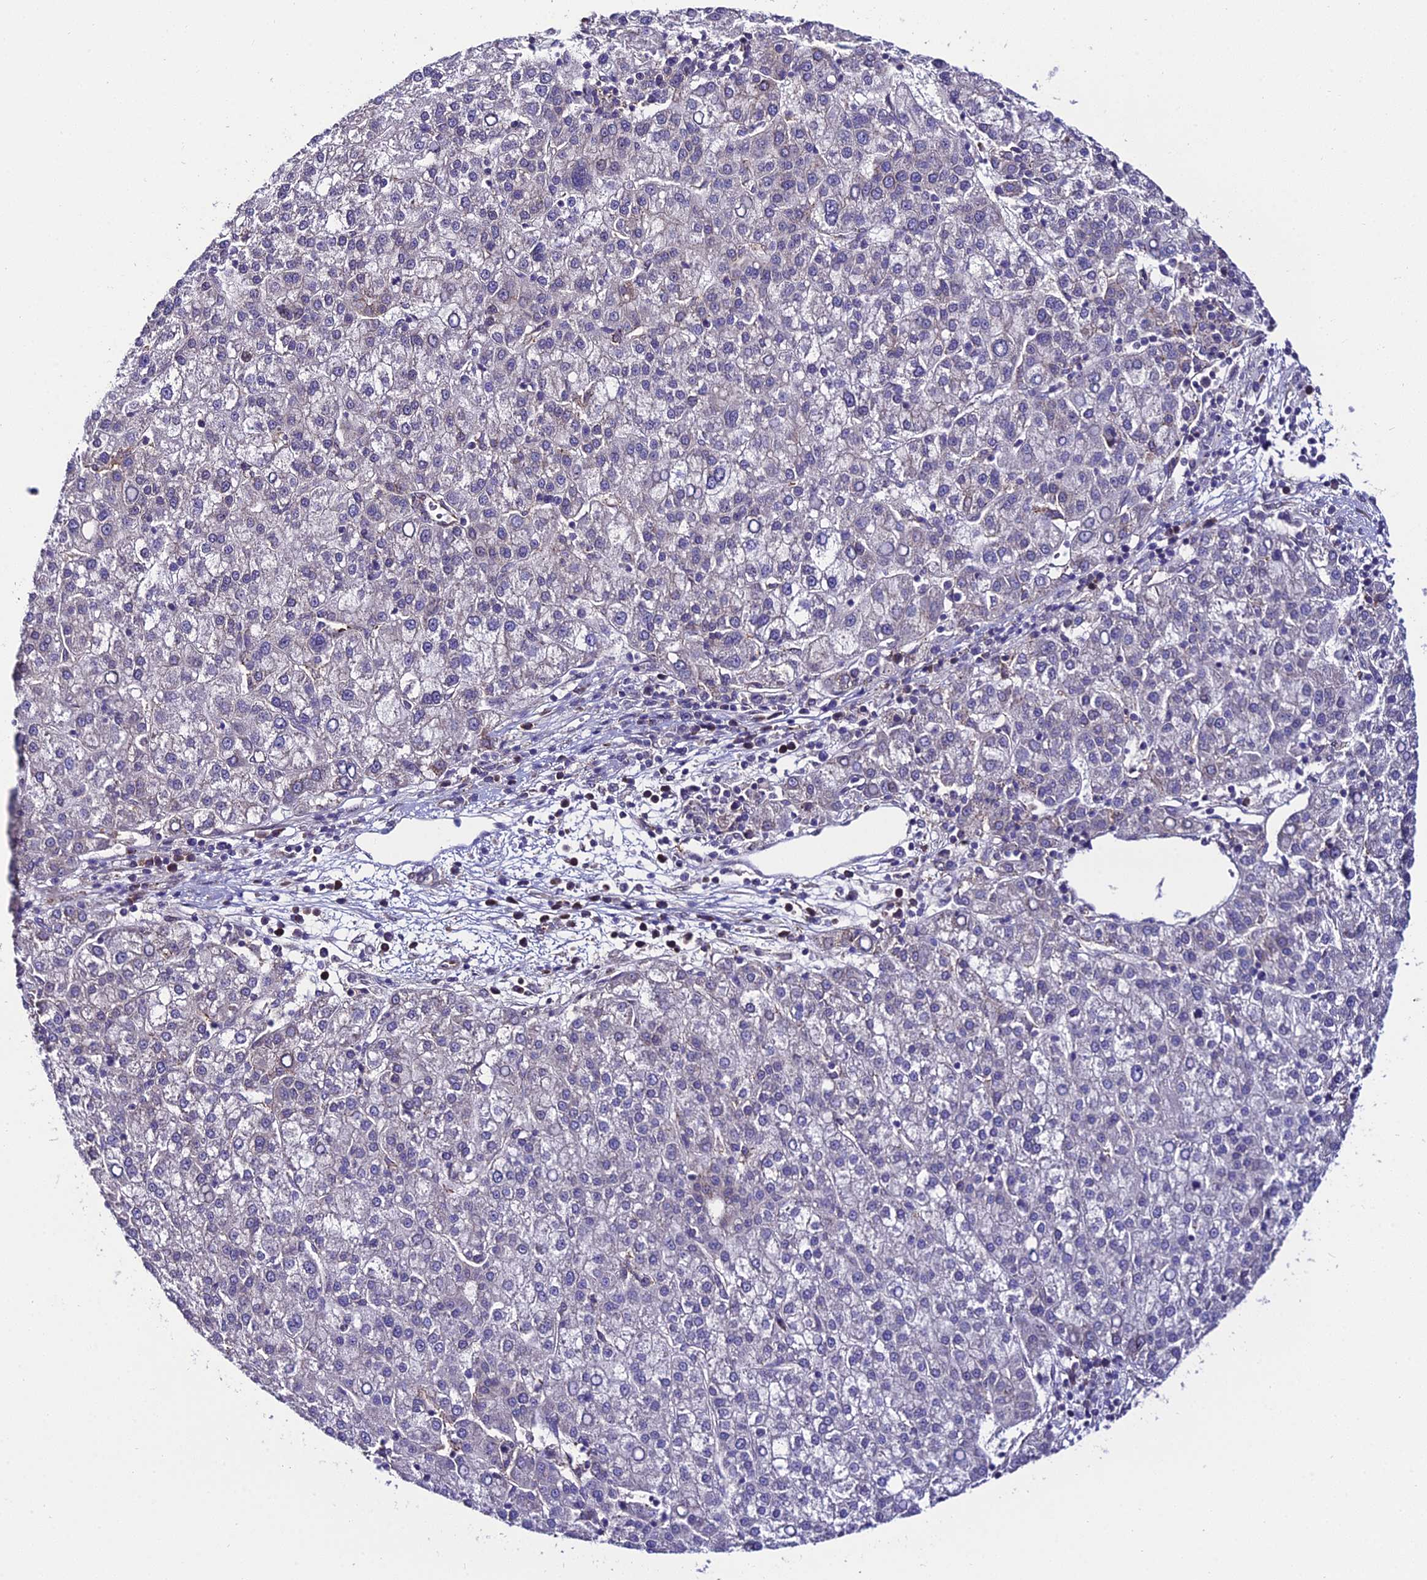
{"staining": {"intensity": "negative", "quantity": "none", "location": "none"}, "tissue": "liver cancer", "cell_type": "Tumor cells", "image_type": "cancer", "snomed": [{"axis": "morphology", "description": "Carcinoma, Hepatocellular, NOS"}, {"axis": "topography", "description": "Liver"}], "caption": "This image is of liver hepatocellular carcinoma stained with IHC to label a protein in brown with the nuclei are counter-stained blue. There is no staining in tumor cells.", "gene": "DDX19A", "patient": {"sex": "female", "age": 58}}